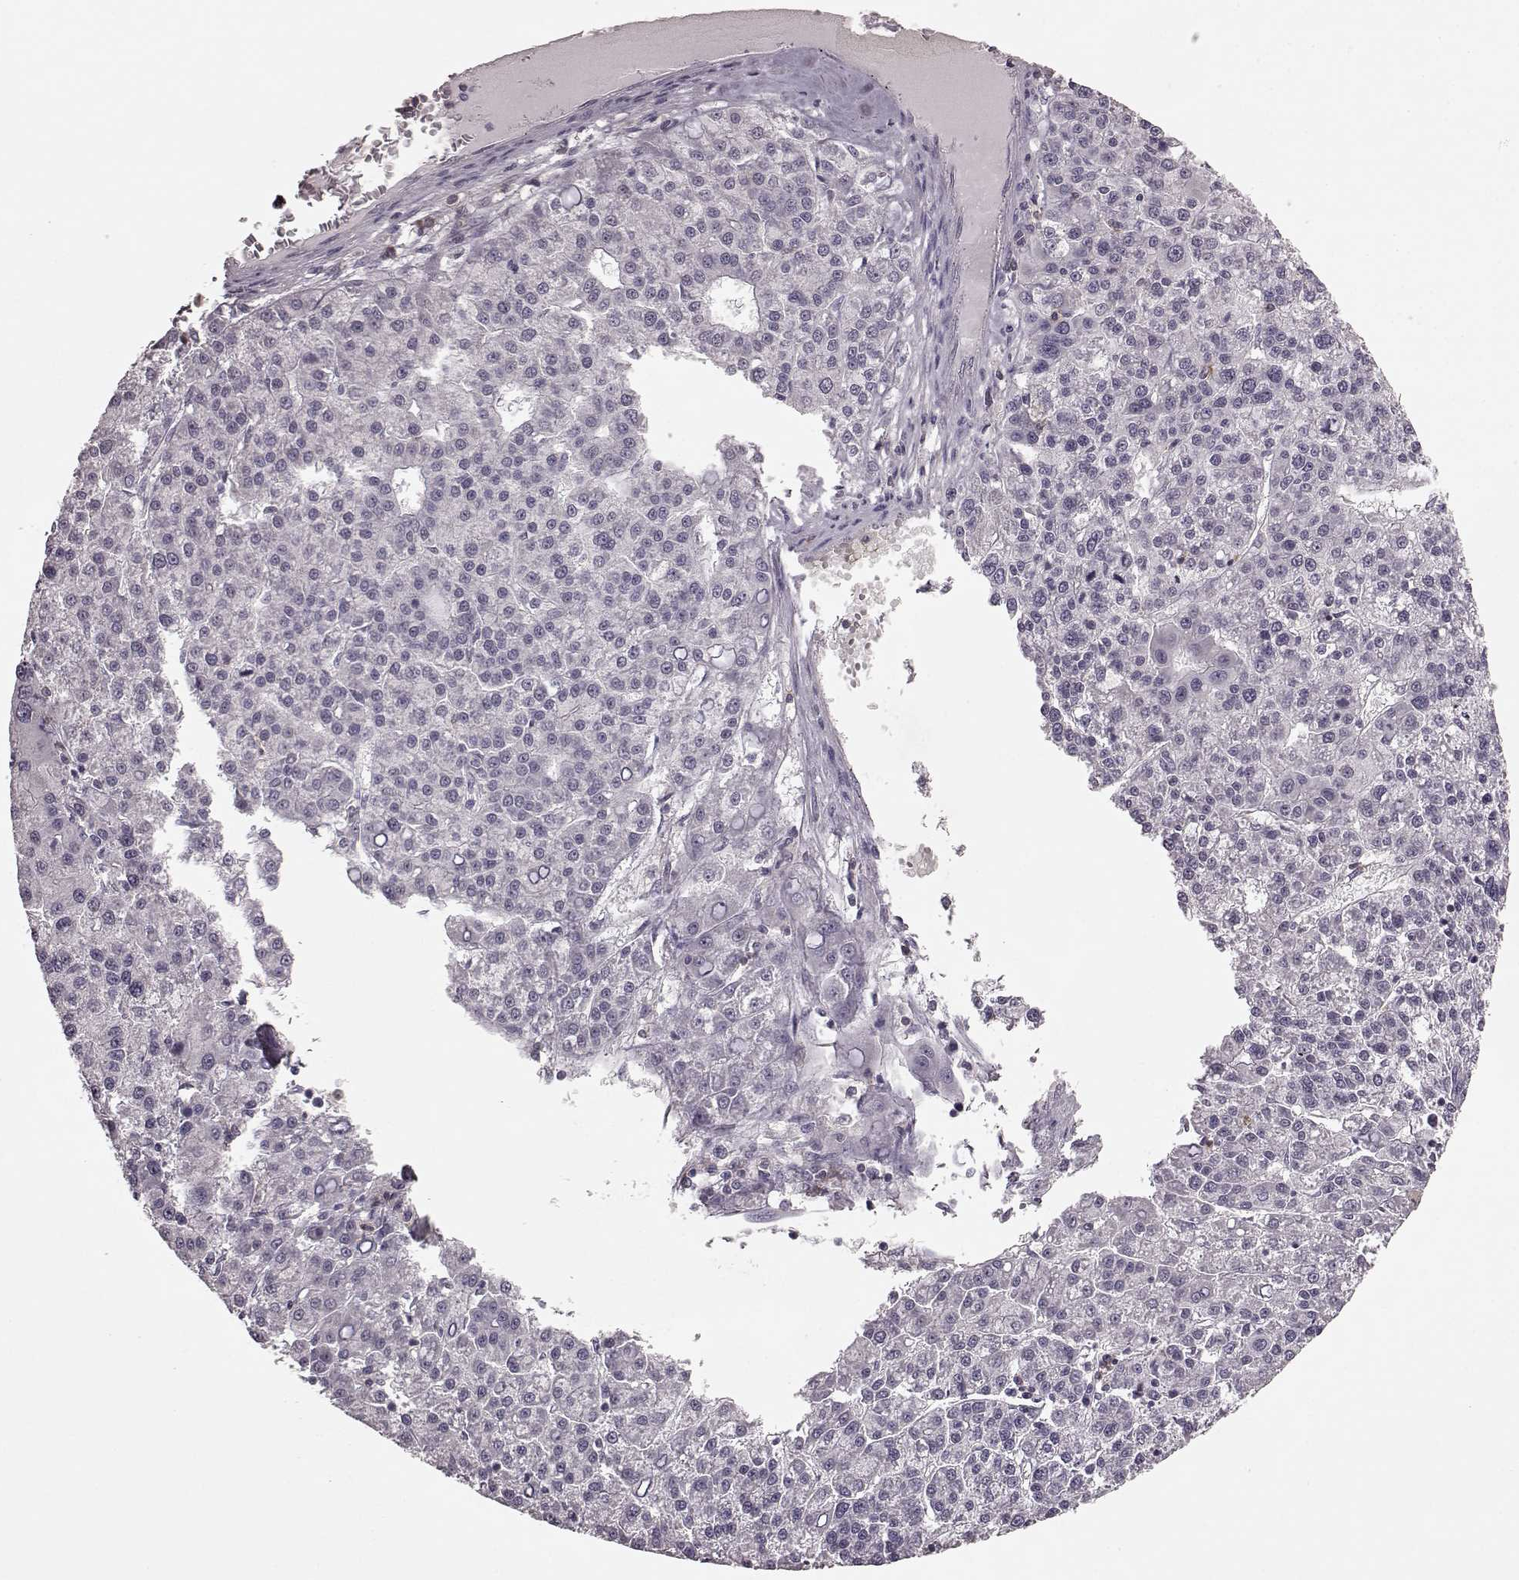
{"staining": {"intensity": "negative", "quantity": "none", "location": "none"}, "tissue": "liver cancer", "cell_type": "Tumor cells", "image_type": "cancer", "snomed": [{"axis": "morphology", "description": "Carcinoma, Hepatocellular, NOS"}, {"axis": "topography", "description": "Liver"}], "caption": "Tumor cells are negative for brown protein staining in hepatocellular carcinoma (liver).", "gene": "CD28", "patient": {"sex": "female", "age": 58}}